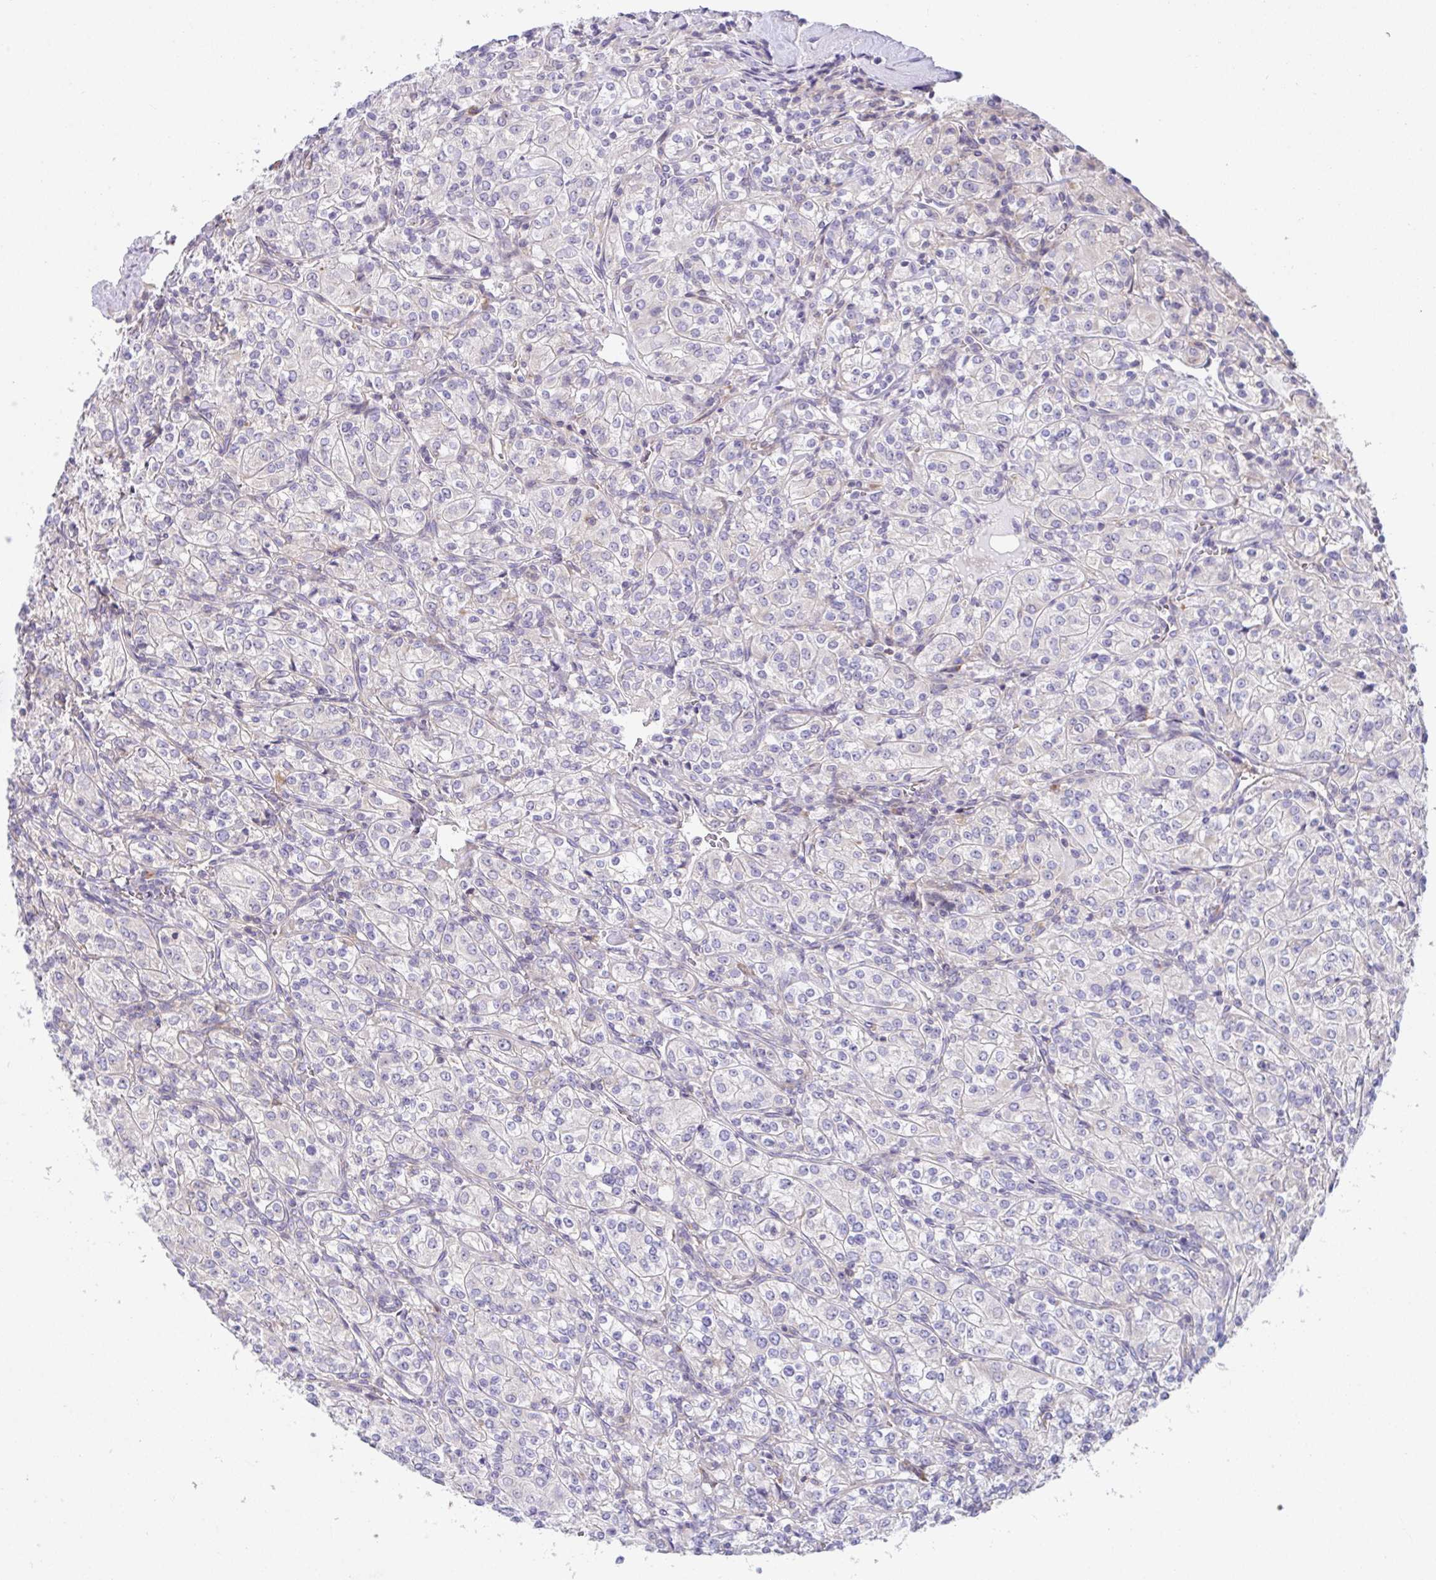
{"staining": {"intensity": "negative", "quantity": "none", "location": "none"}, "tissue": "renal cancer", "cell_type": "Tumor cells", "image_type": "cancer", "snomed": [{"axis": "morphology", "description": "Adenocarcinoma, NOS"}, {"axis": "topography", "description": "Kidney"}], "caption": "Human renal adenocarcinoma stained for a protein using immunohistochemistry demonstrates no expression in tumor cells.", "gene": "FAU", "patient": {"sex": "male", "age": 77}}